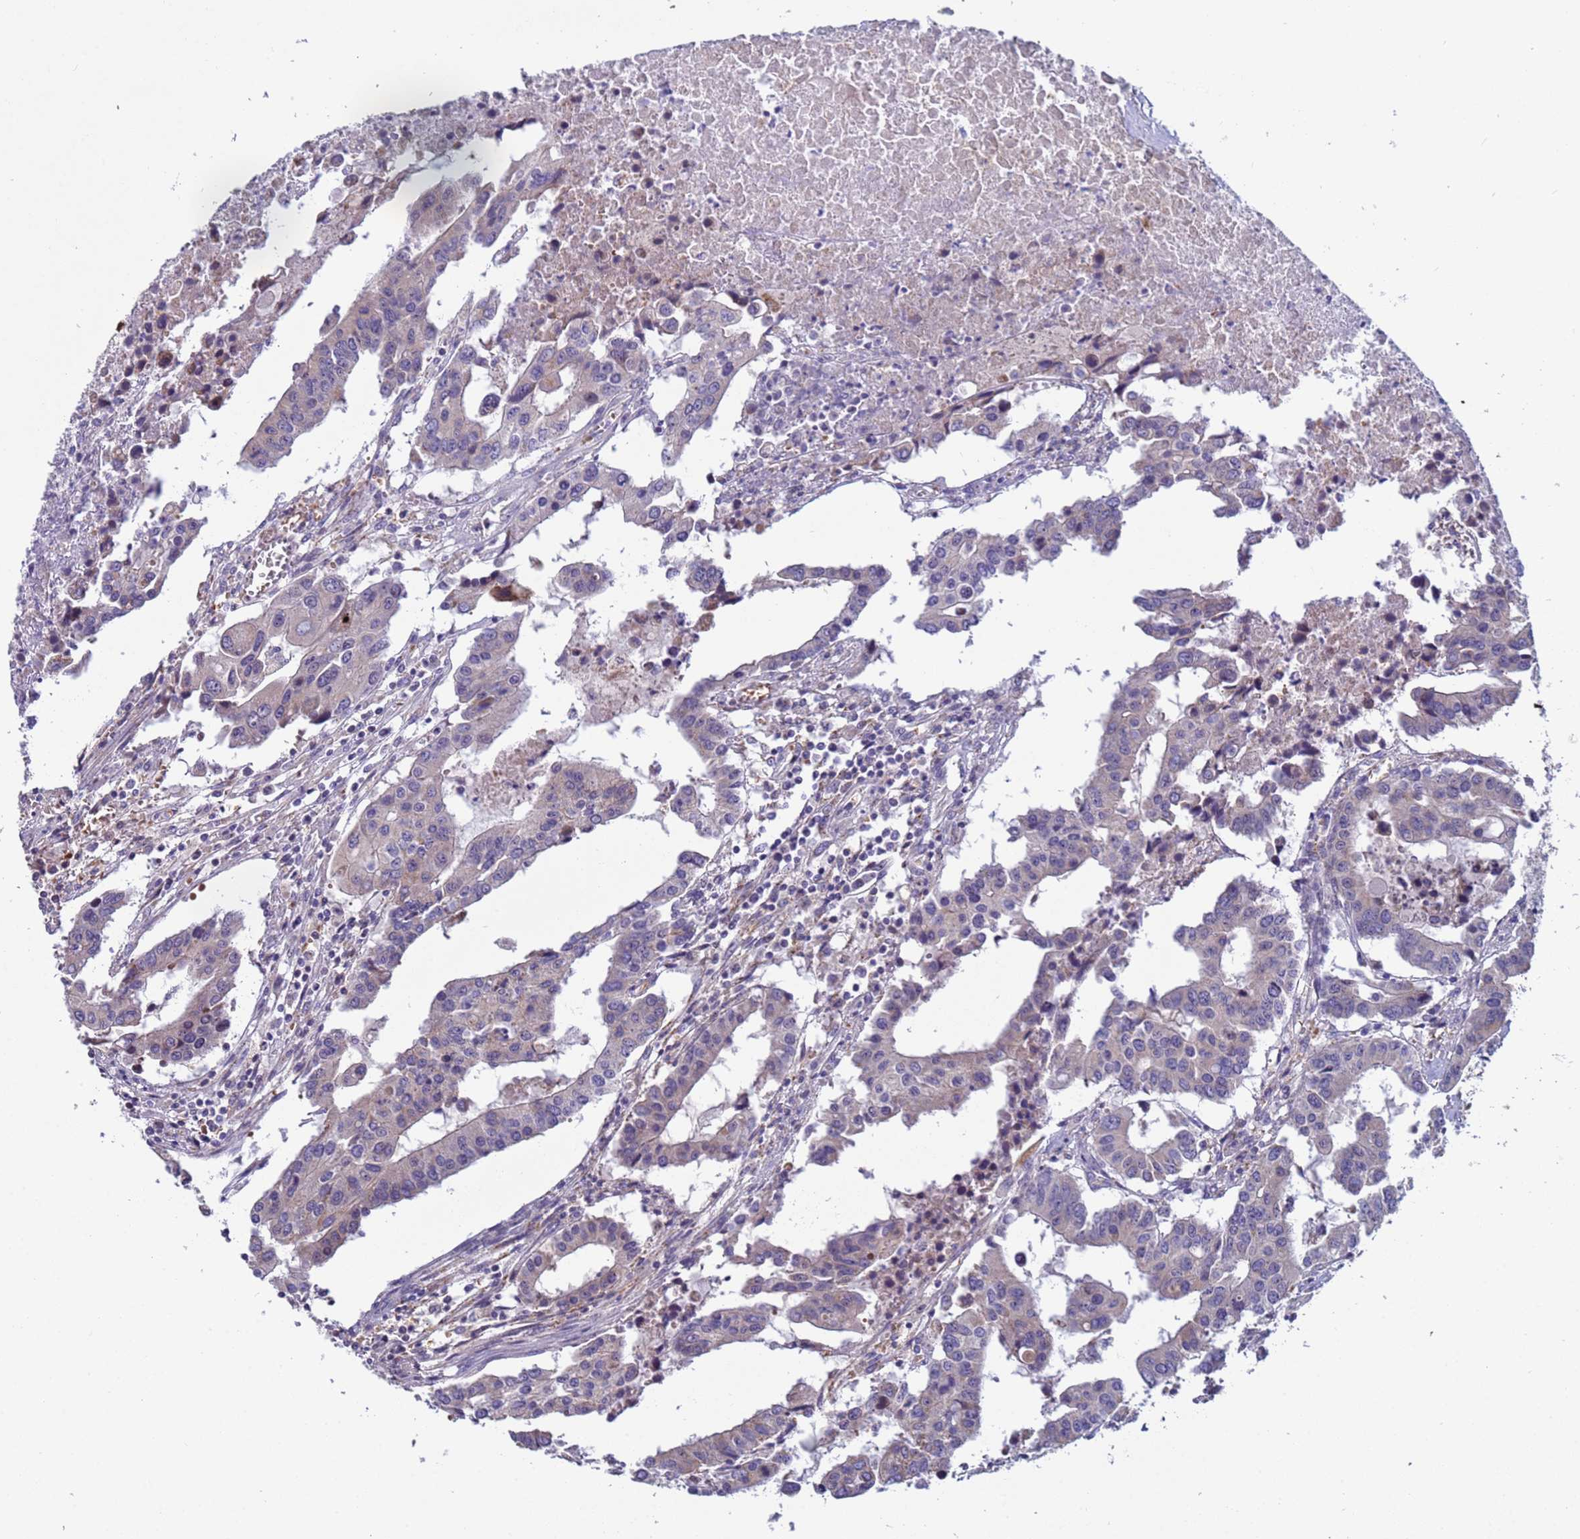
{"staining": {"intensity": "negative", "quantity": "none", "location": "none"}, "tissue": "colorectal cancer", "cell_type": "Tumor cells", "image_type": "cancer", "snomed": [{"axis": "morphology", "description": "Adenocarcinoma, NOS"}, {"axis": "topography", "description": "Colon"}], "caption": "Tumor cells are negative for protein expression in human colorectal adenocarcinoma.", "gene": "CLHC1", "patient": {"sex": "male", "age": 77}}